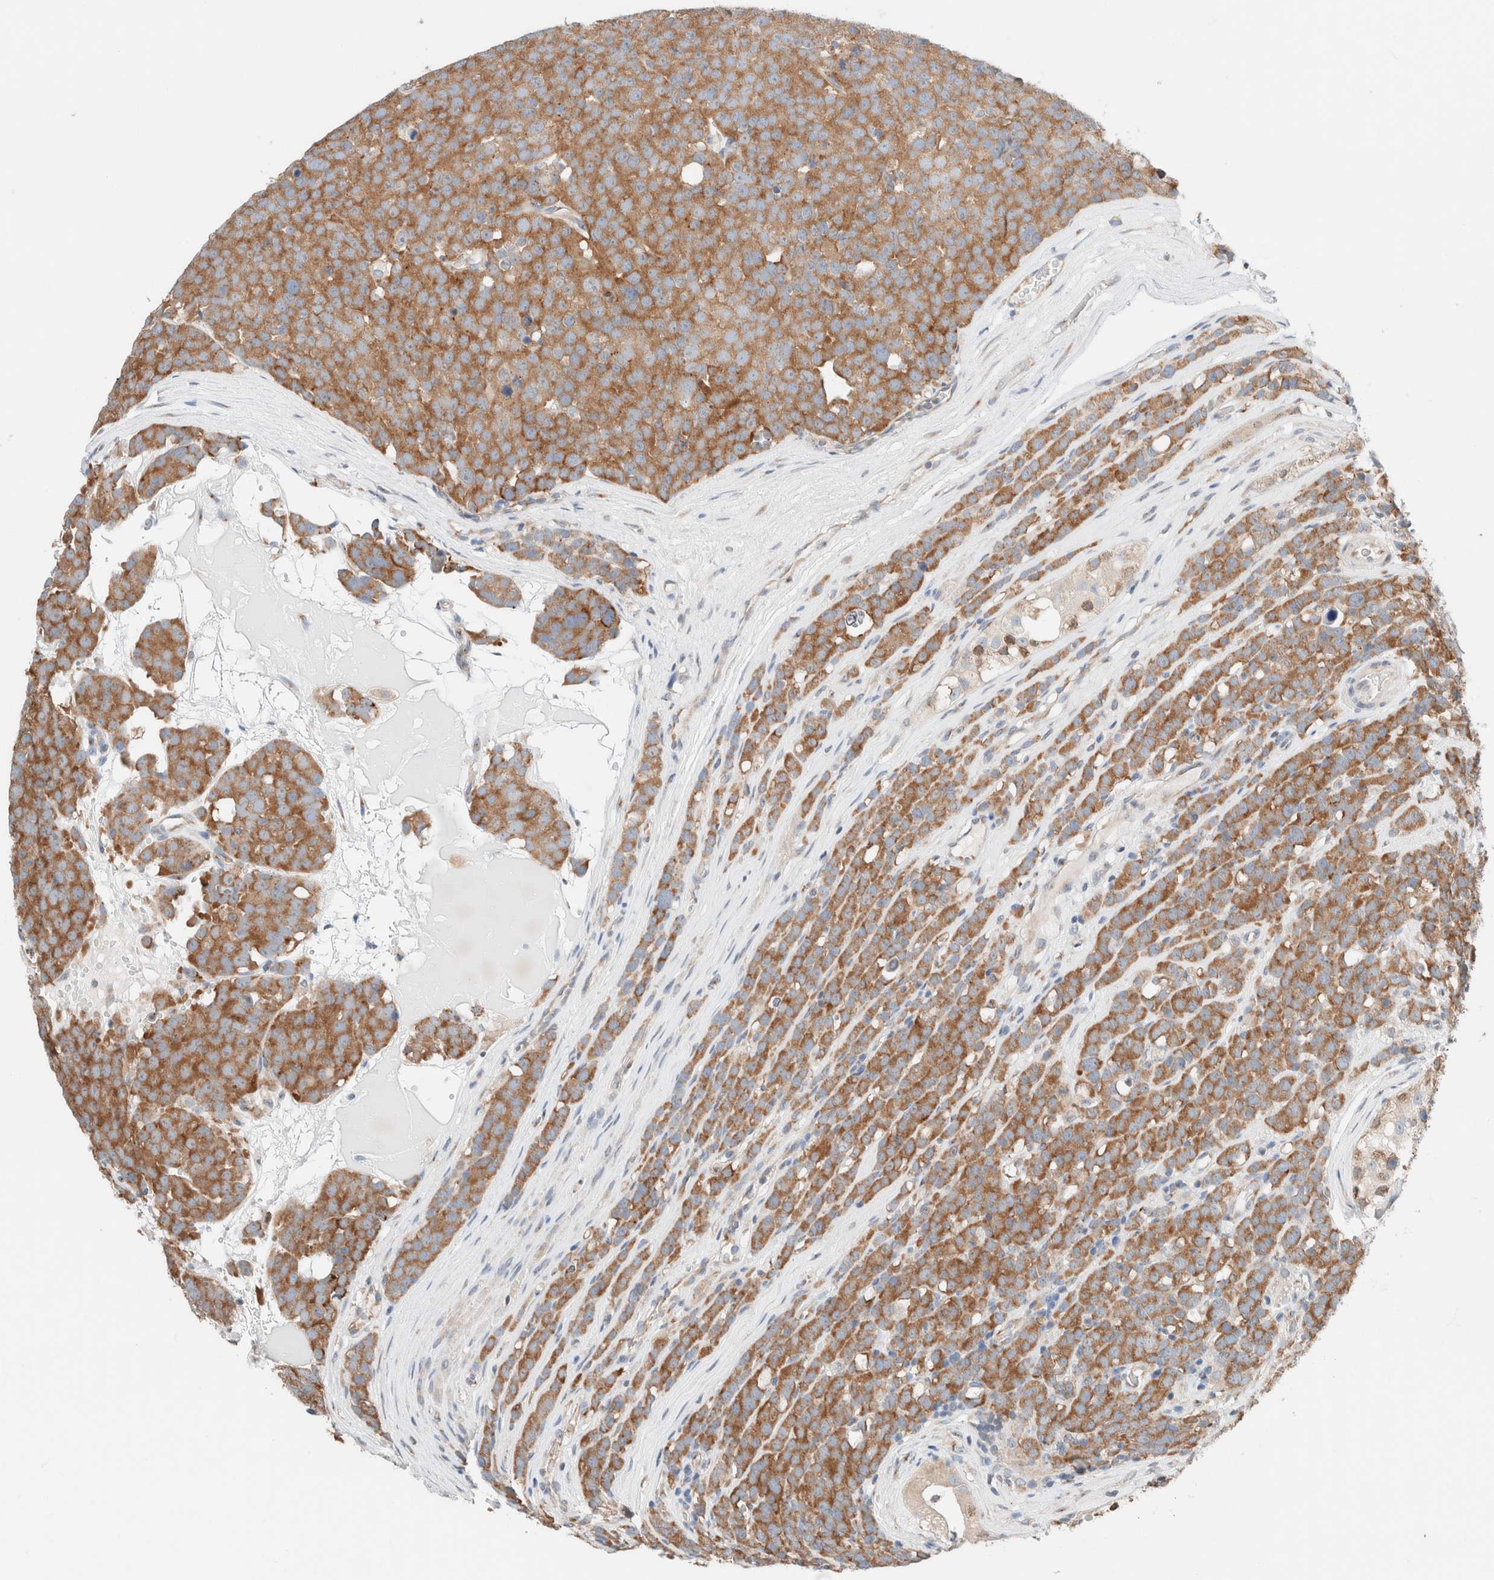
{"staining": {"intensity": "strong", "quantity": ">75%", "location": "cytoplasmic/membranous"}, "tissue": "testis cancer", "cell_type": "Tumor cells", "image_type": "cancer", "snomed": [{"axis": "morphology", "description": "Seminoma, NOS"}, {"axis": "topography", "description": "Testis"}], "caption": "Protein analysis of testis cancer tissue displays strong cytoplasmic/membranous staining in approximately >75% of tumor cells.", "gene": "CASC3", "patient": {"sex": "male", "age": 71}}